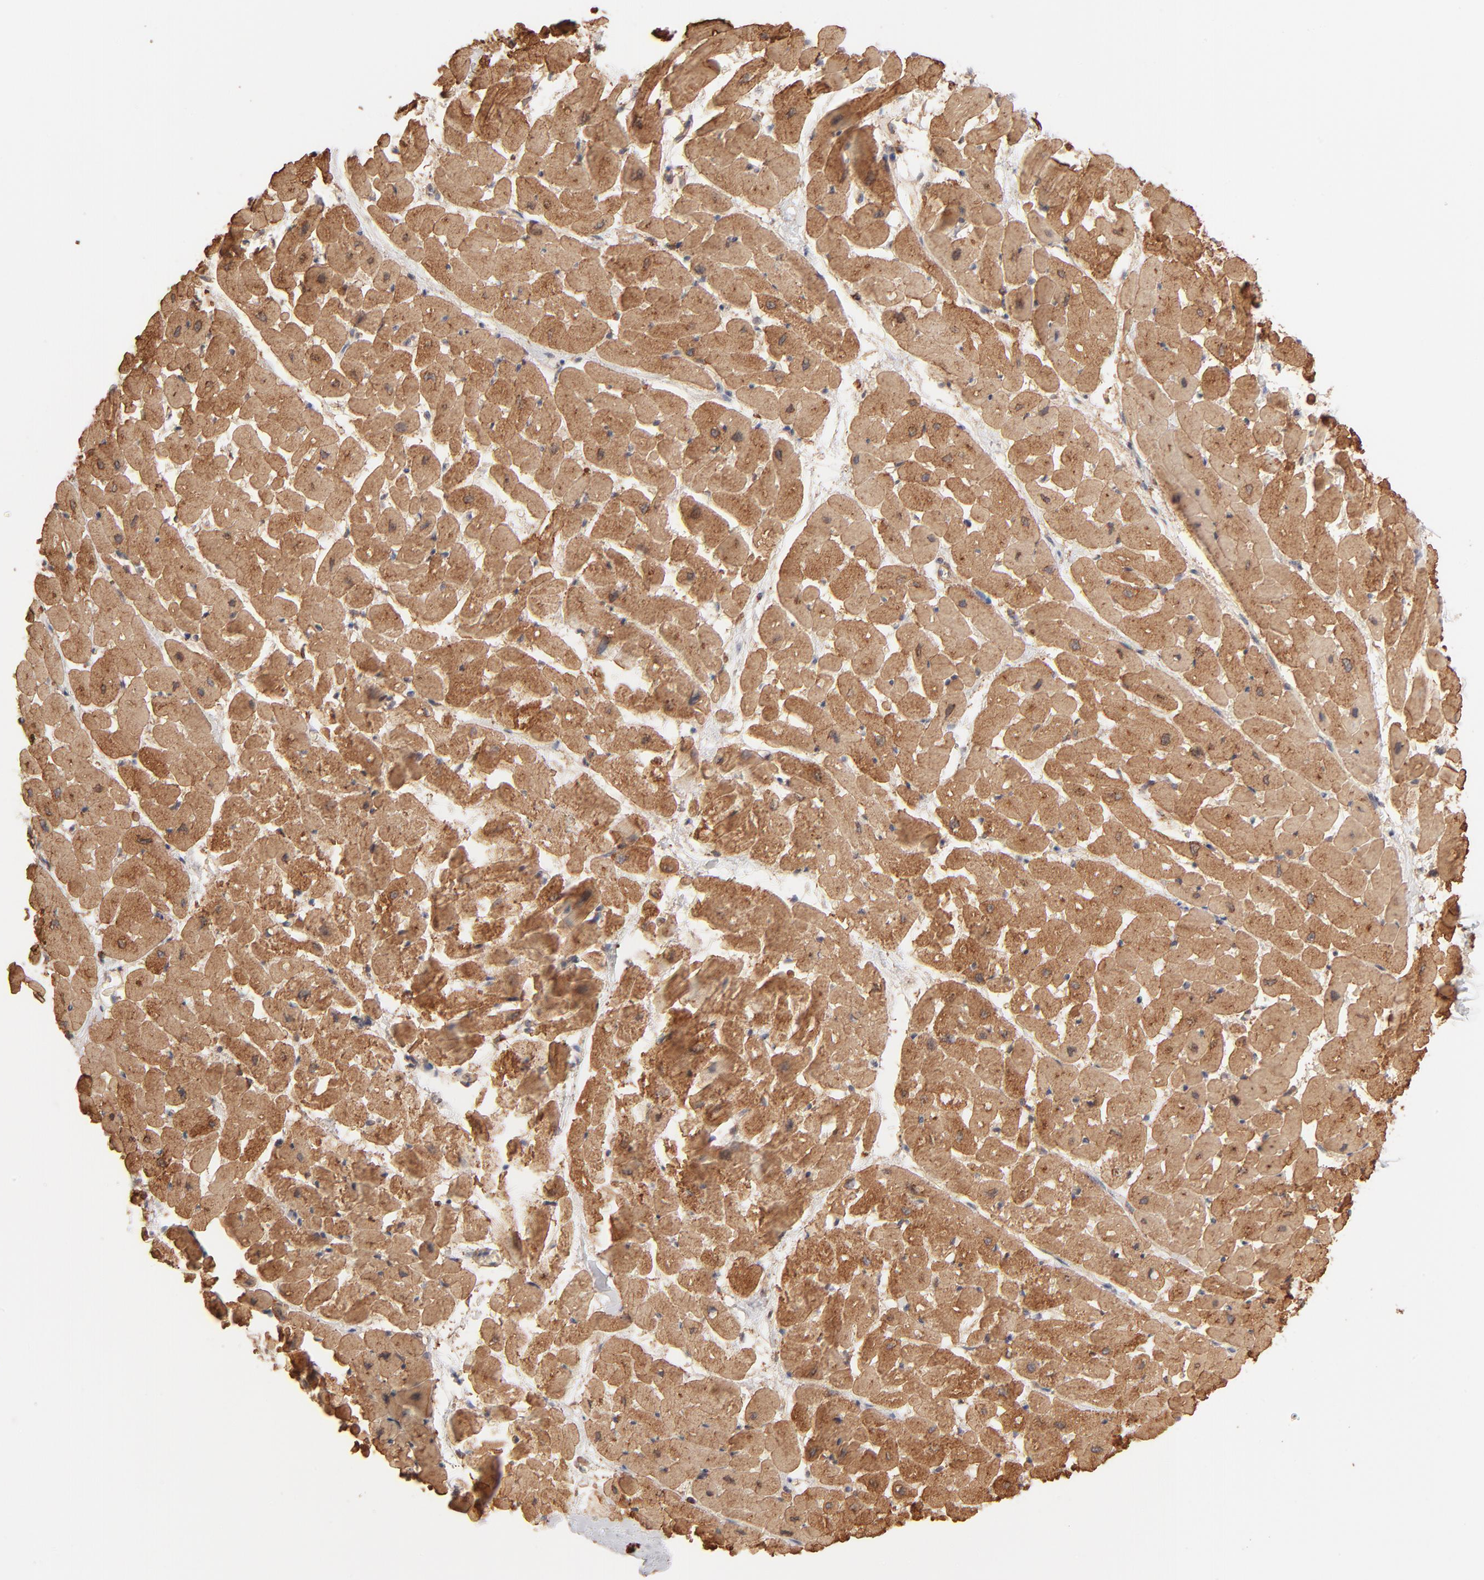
{"staining": {"intensity": "strong", "quantity": ">75%", "location": "cytoplasmic/membranous"}, "tissue": "heart muscle", "cell_type": "Cardiomyocytes", "image_type": "normal", "snomed": [{"axis": "morphology", "description": "Normal tissue, NOS"}, {"axis": "topography", "description": "Heart"}], "caption": "Strong cytoplasmic/membranous staining is present in about >75% of cardiomyocytes in unremarkable heart muscle. Ihc stains the protein in brown and the nuclei are stained blue.", "gene": "CSPG4", "patient": {"sex": "male", "age": 45}}